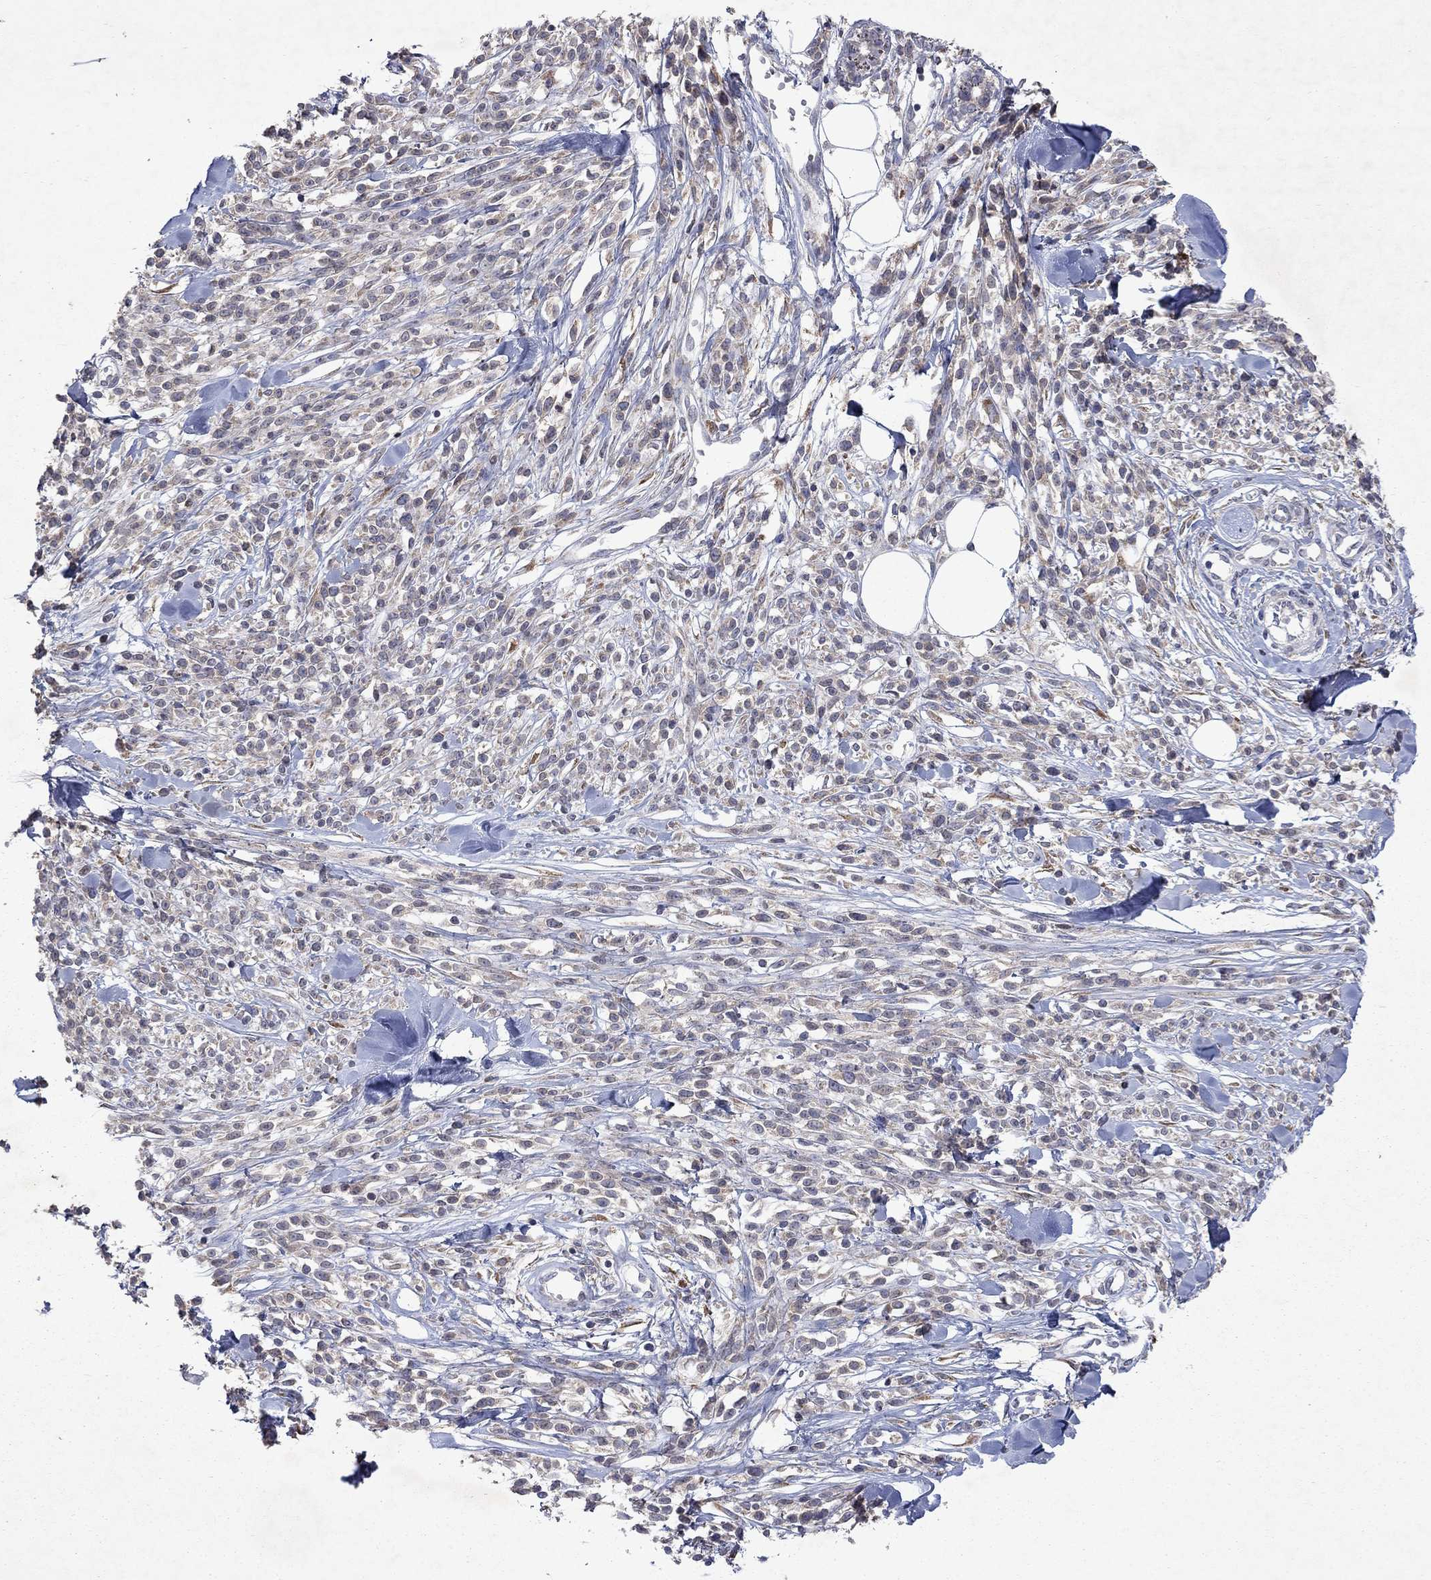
{"staining": {"intensity": "negative", "quantity": "none", "location": "none"}, "tissue": "melanoma", "cell_type": "Tumor cells", "image_type": "cancer", "snomed": [{"axis": "morphology", "description": "Malignant melanoma, NOS"}, {"axis": "topography", "description": "Skin"}, {"axis": "topography", "description": "Skin of trunk"}], "caption": "Immunohistochemistry histopathology image of neoplastic tissue: malignant melanoma stained with DAB (3,3'-diaminobenzidine) shows no significant protein positivity in tumor cells.", "gene": "TMEM97", "patient": {"sex": "male", "age": 74}}